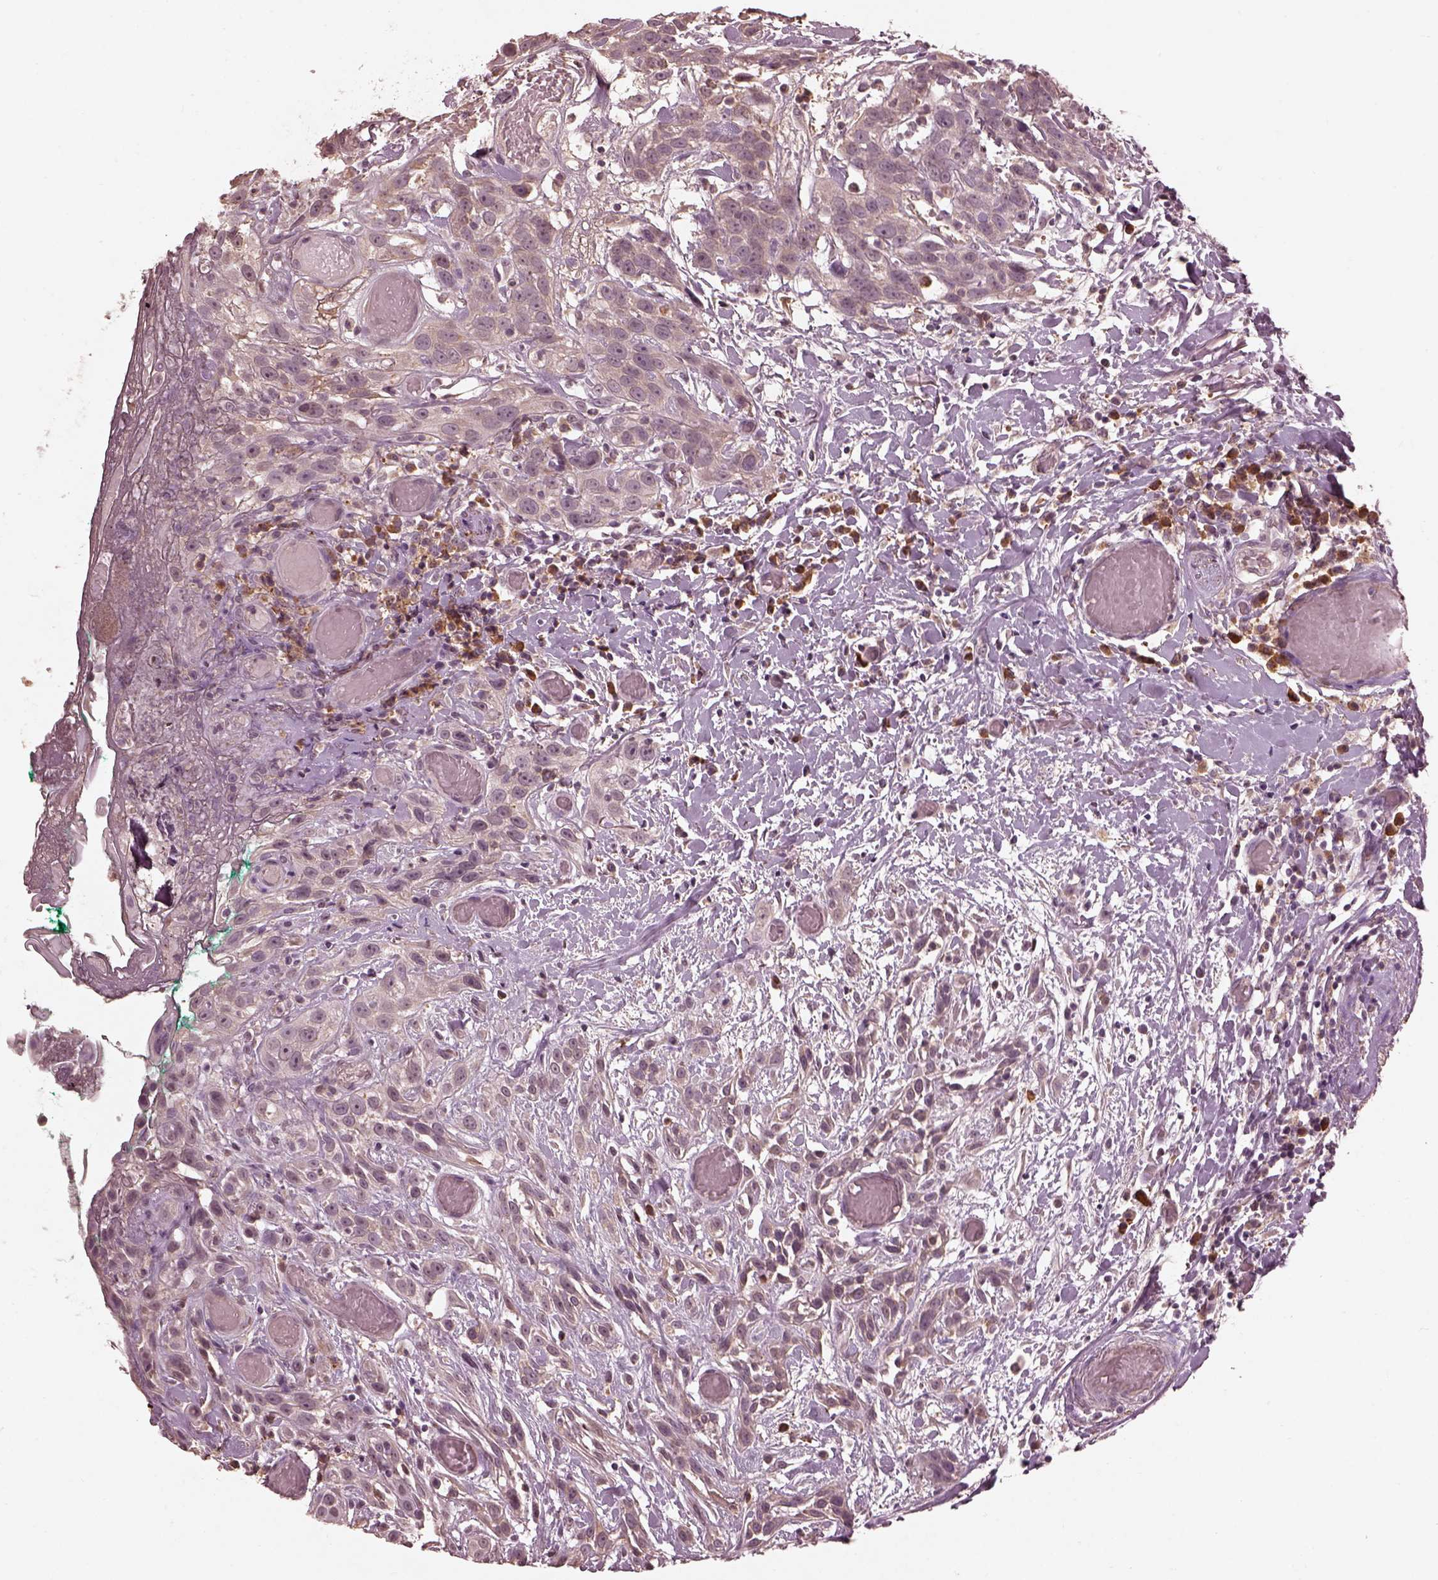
{"staining": {"intensity": "negative", "quantity": "none", "location": "none"}, "tissue": "head and neck cancer", "cell_type": "Tumor cells", "image_type": "cancer", "snomed": [{"axis": "morphology", "description": "Normal tissue, NOS"}, {"axis": "morphology", "description": "Squamous cell carcinoma, NOS"}, {"axis": "topography", "description": "Oral tissue"}, {"axis": "topography", "description": "Salivary gland"}, {"axis": "topography", "description": "Head-Neck"}], "caption": "IHC histopathology image of neoplastic tissue: human head and neck squamous cell carcinoma stained with DAB (3,3'-diaminobenzidine) reveals no significant protein positivity in tumor cells.", "gene": "CALR3", "patient": {"sex": "female", "age": 62}}